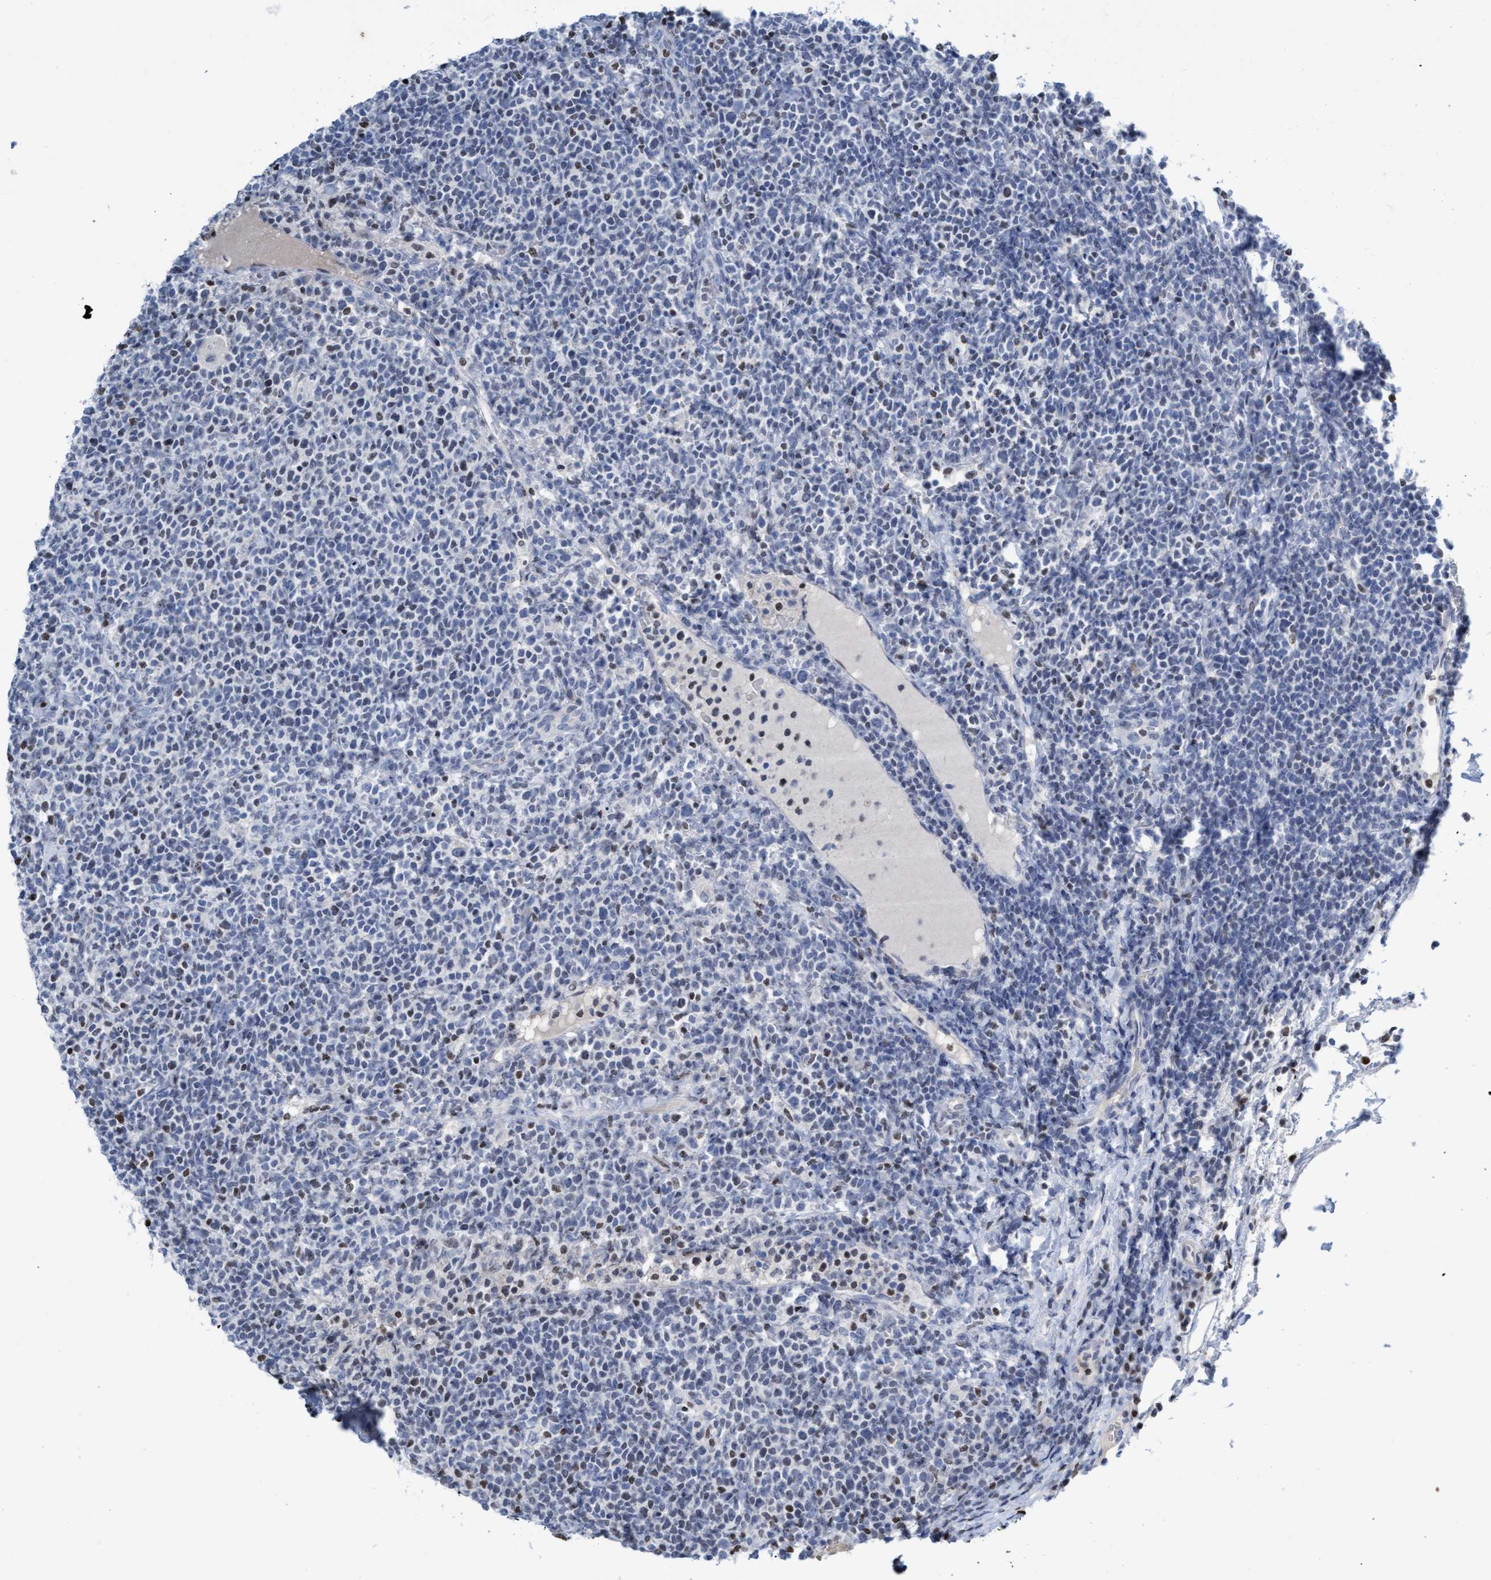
{"staining": {"intensity": "moderate", "quantity": "<25%", "location": "nuclear"}, "tissue": "lymphoma", "cell_type": "Tumor cells", "image_type": "cancer", "snomed": [{"axis": "morphology", "description": "Malignant lymphoma, non-Hodgkin's type, High grade"}, {"axis": "topography", "description": "Lymph node"}], "caption": "An image showing moderate nuclear staining in approximately <25% of tumor cells in high-grade malignant lymphoma, non-Hodgkin's type, as visualized by brown immunohistochemical staining.", "gene": "CBX2", "patient": {"sex": "male", "age": 61}}